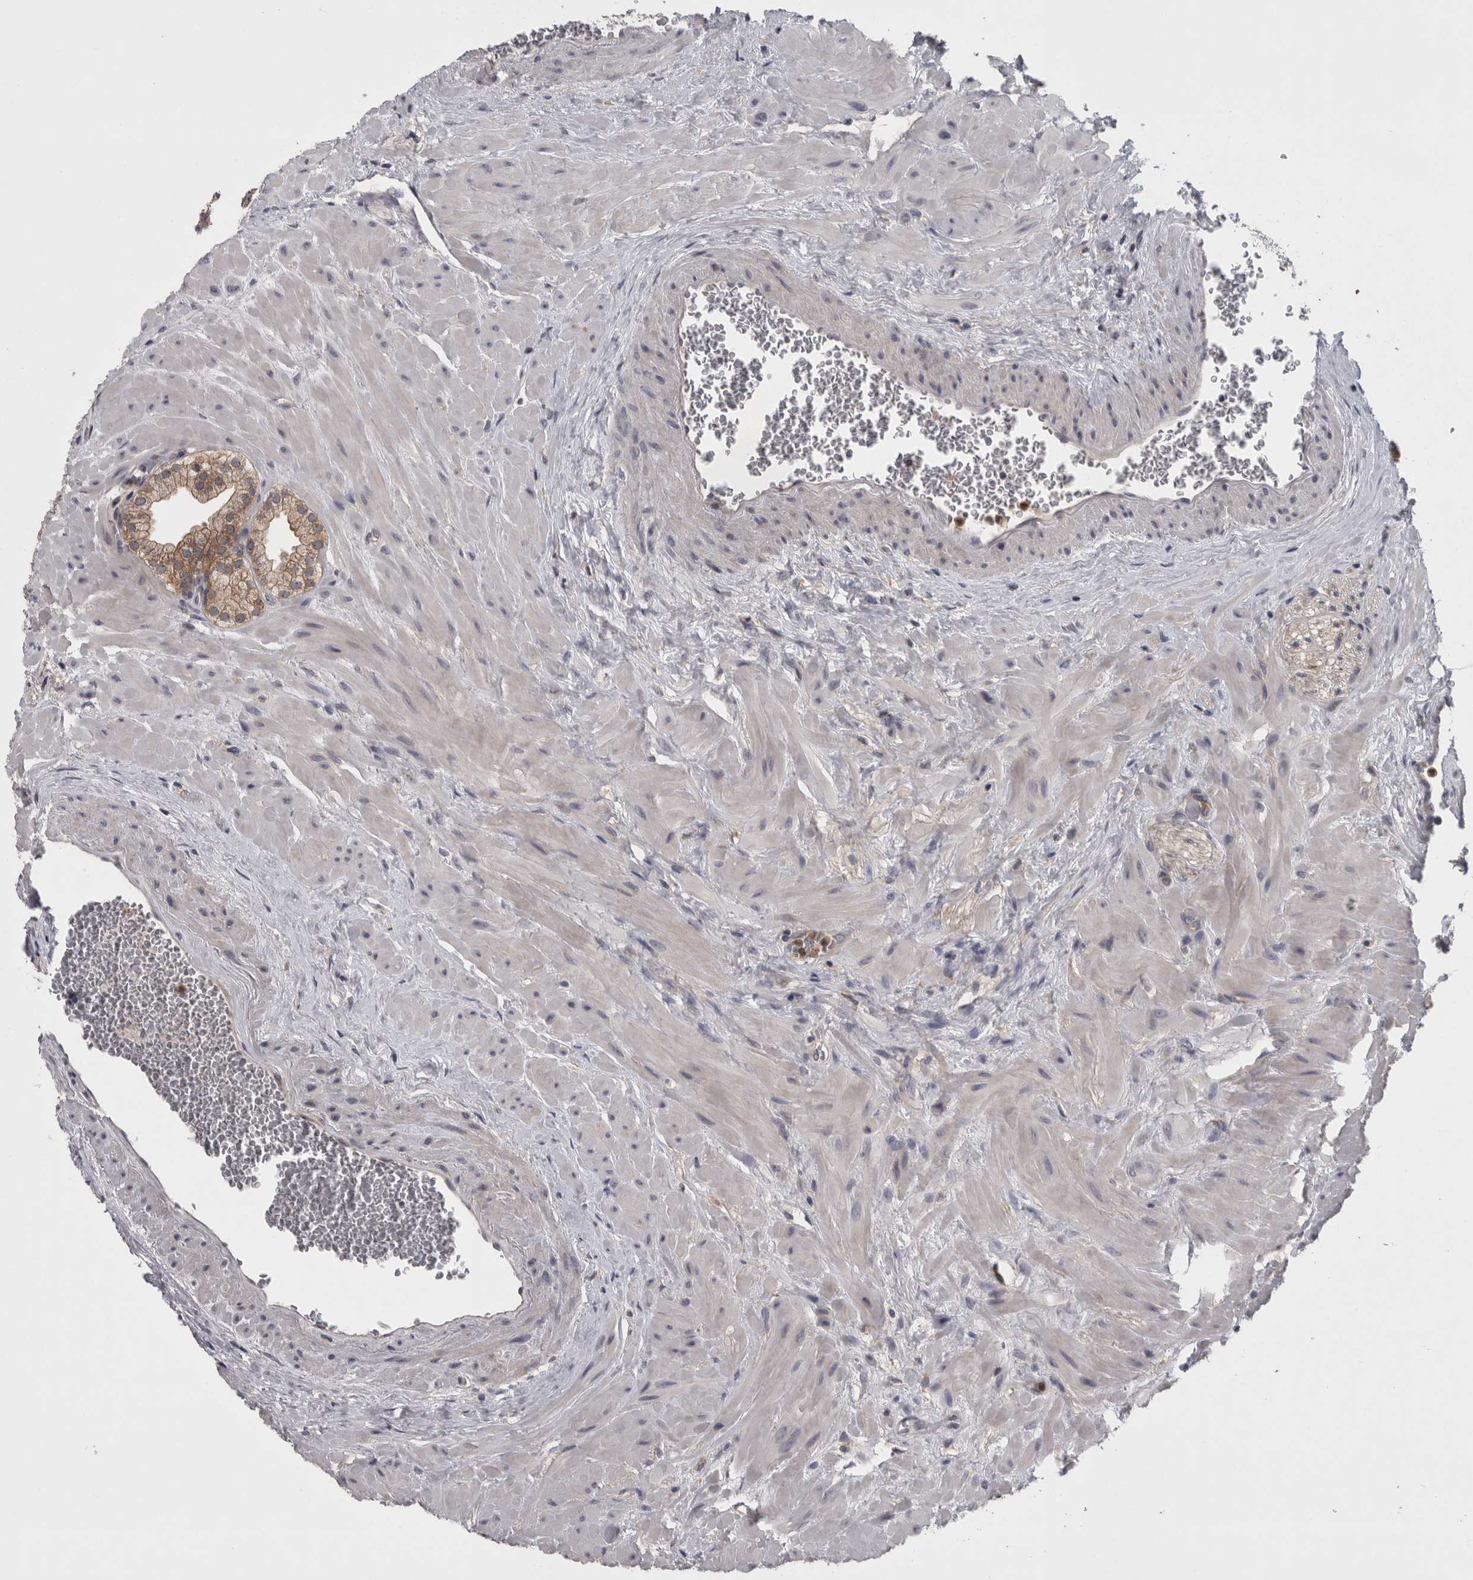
{"staining": {"intensity": "moderate", "quantity": "25%-75%", "location": "cytoplasmic/membranous"}, "tissue": "prostate", "cell_type": "Glandular cells", "image_type": "normal", "snomed": [{"axis": "morphology", "description": "Normal tissue, NOS"}, {"axis": "morphology", "description": "Urothelial carcinoma, Low grade"}, {"axis": "topography", "description": "Urinary bladder"}, {"axis": "topography", "description": "Prostate"}], "caption": "An IHC histopathology image of benign tissue is shown. Protein staining in brown shows moderate cytoplasmic/membranous positivity in prostate within glandular cells. The protein is stained brown, and the nuclei are stained in blue (DAB (3,3'-diaminobenzidine) IHC with brightfield microscopy, high magnification).", "gene": "PRKCI", "patient": {"sex": "male", "age": 60}}